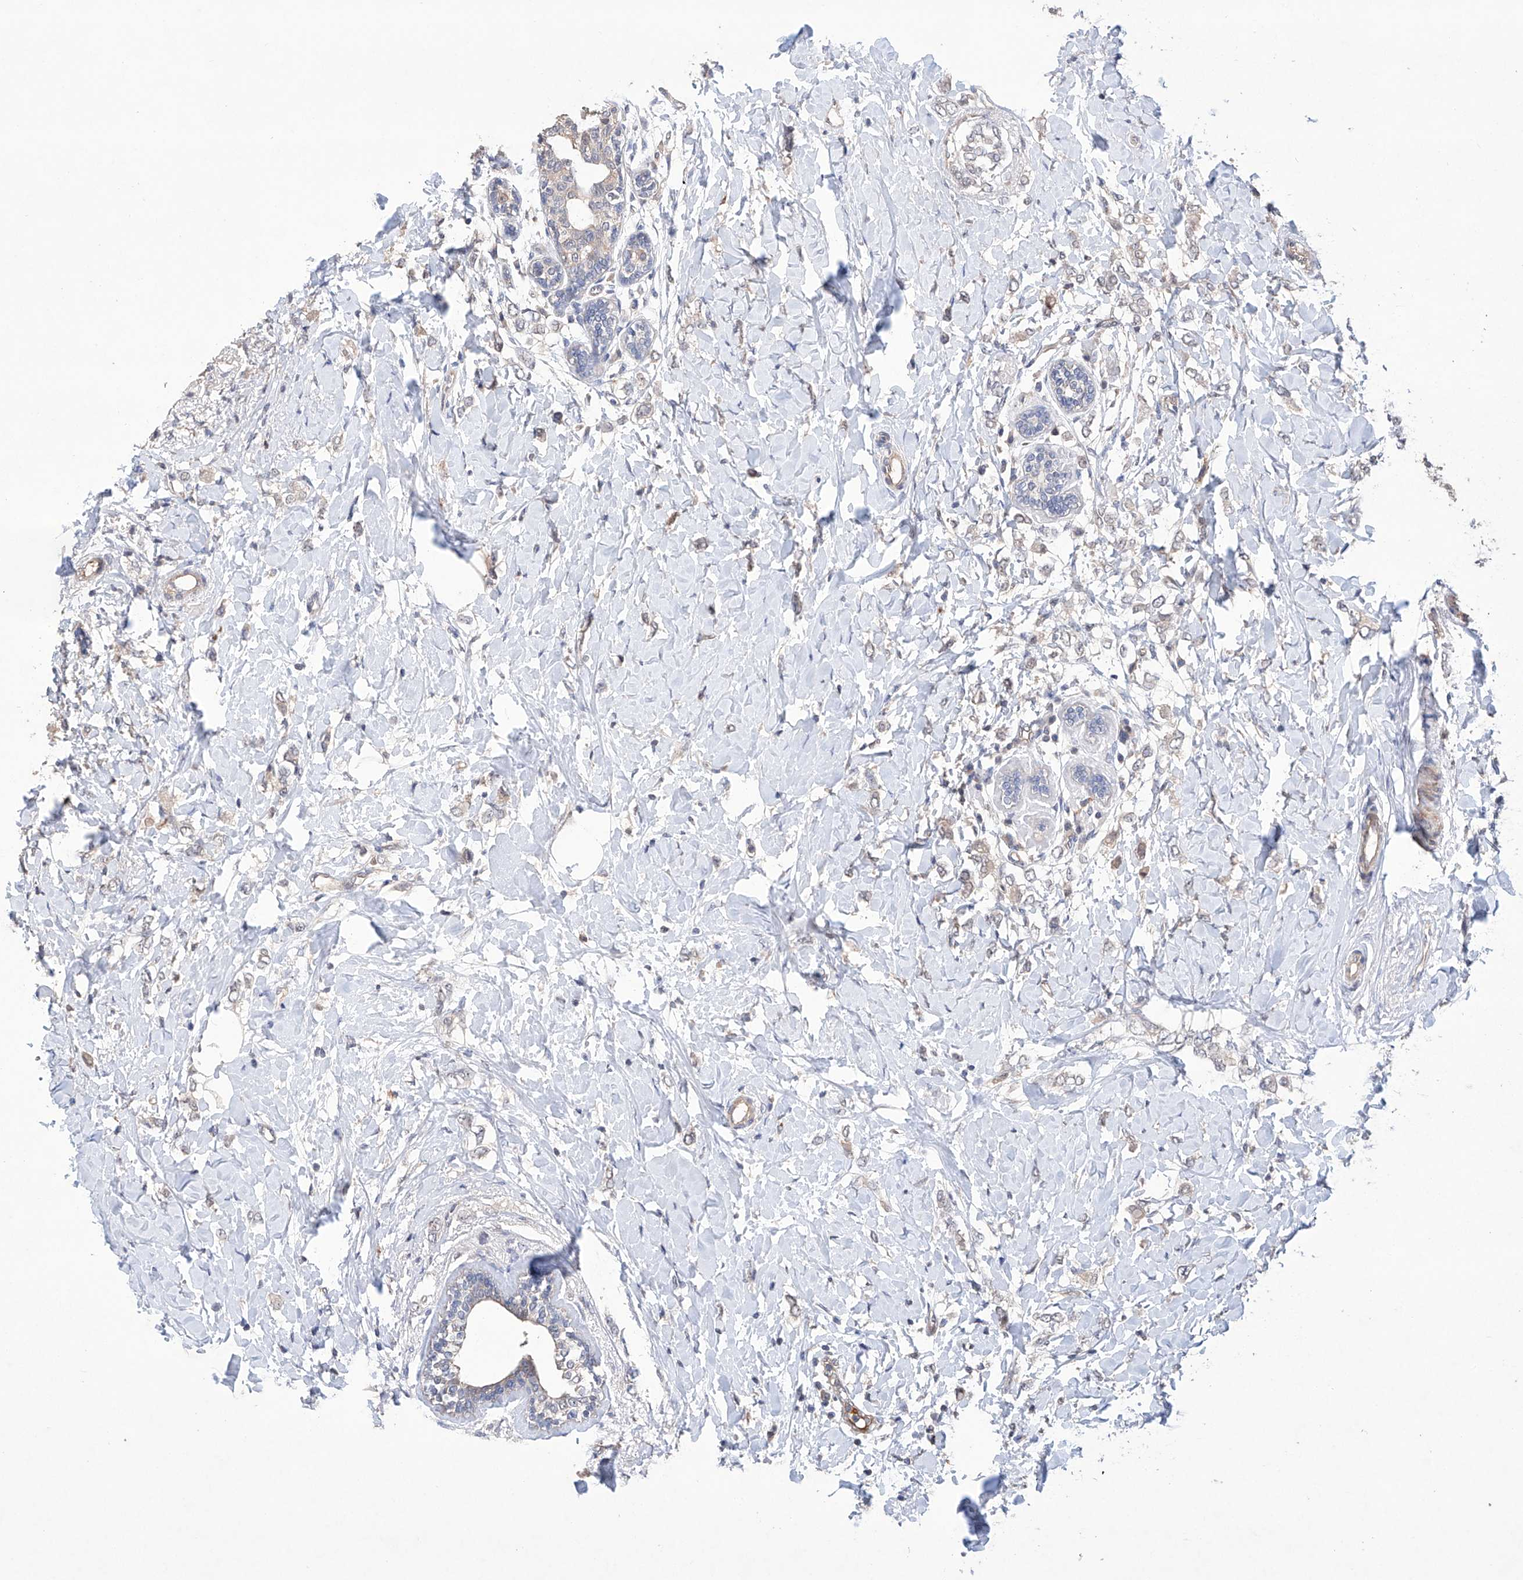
{"staining": {"intensity": "weak", "quantity": "<25%", "location": "cytoplasmic/membranous"}, "tissue": "breast cancer", "cell_type": "Tumor cells", "image_type": "cancer", "snomed": [{"axis": "morphology", "description": "Normal tissue, NOS"}, {"axis": "morphology", "description": "Lobular carcinoma"}, {"axis": "topography", "description": "Breast"}], "caption": "Breast lobular carcinoma was stained to show a protein in brown. There is no significant expression in tumor cells. (DAB immunohistochemistry, high magnification).", "gene": "AFG1L", "patient": {"sex": "female", "age": 47}}